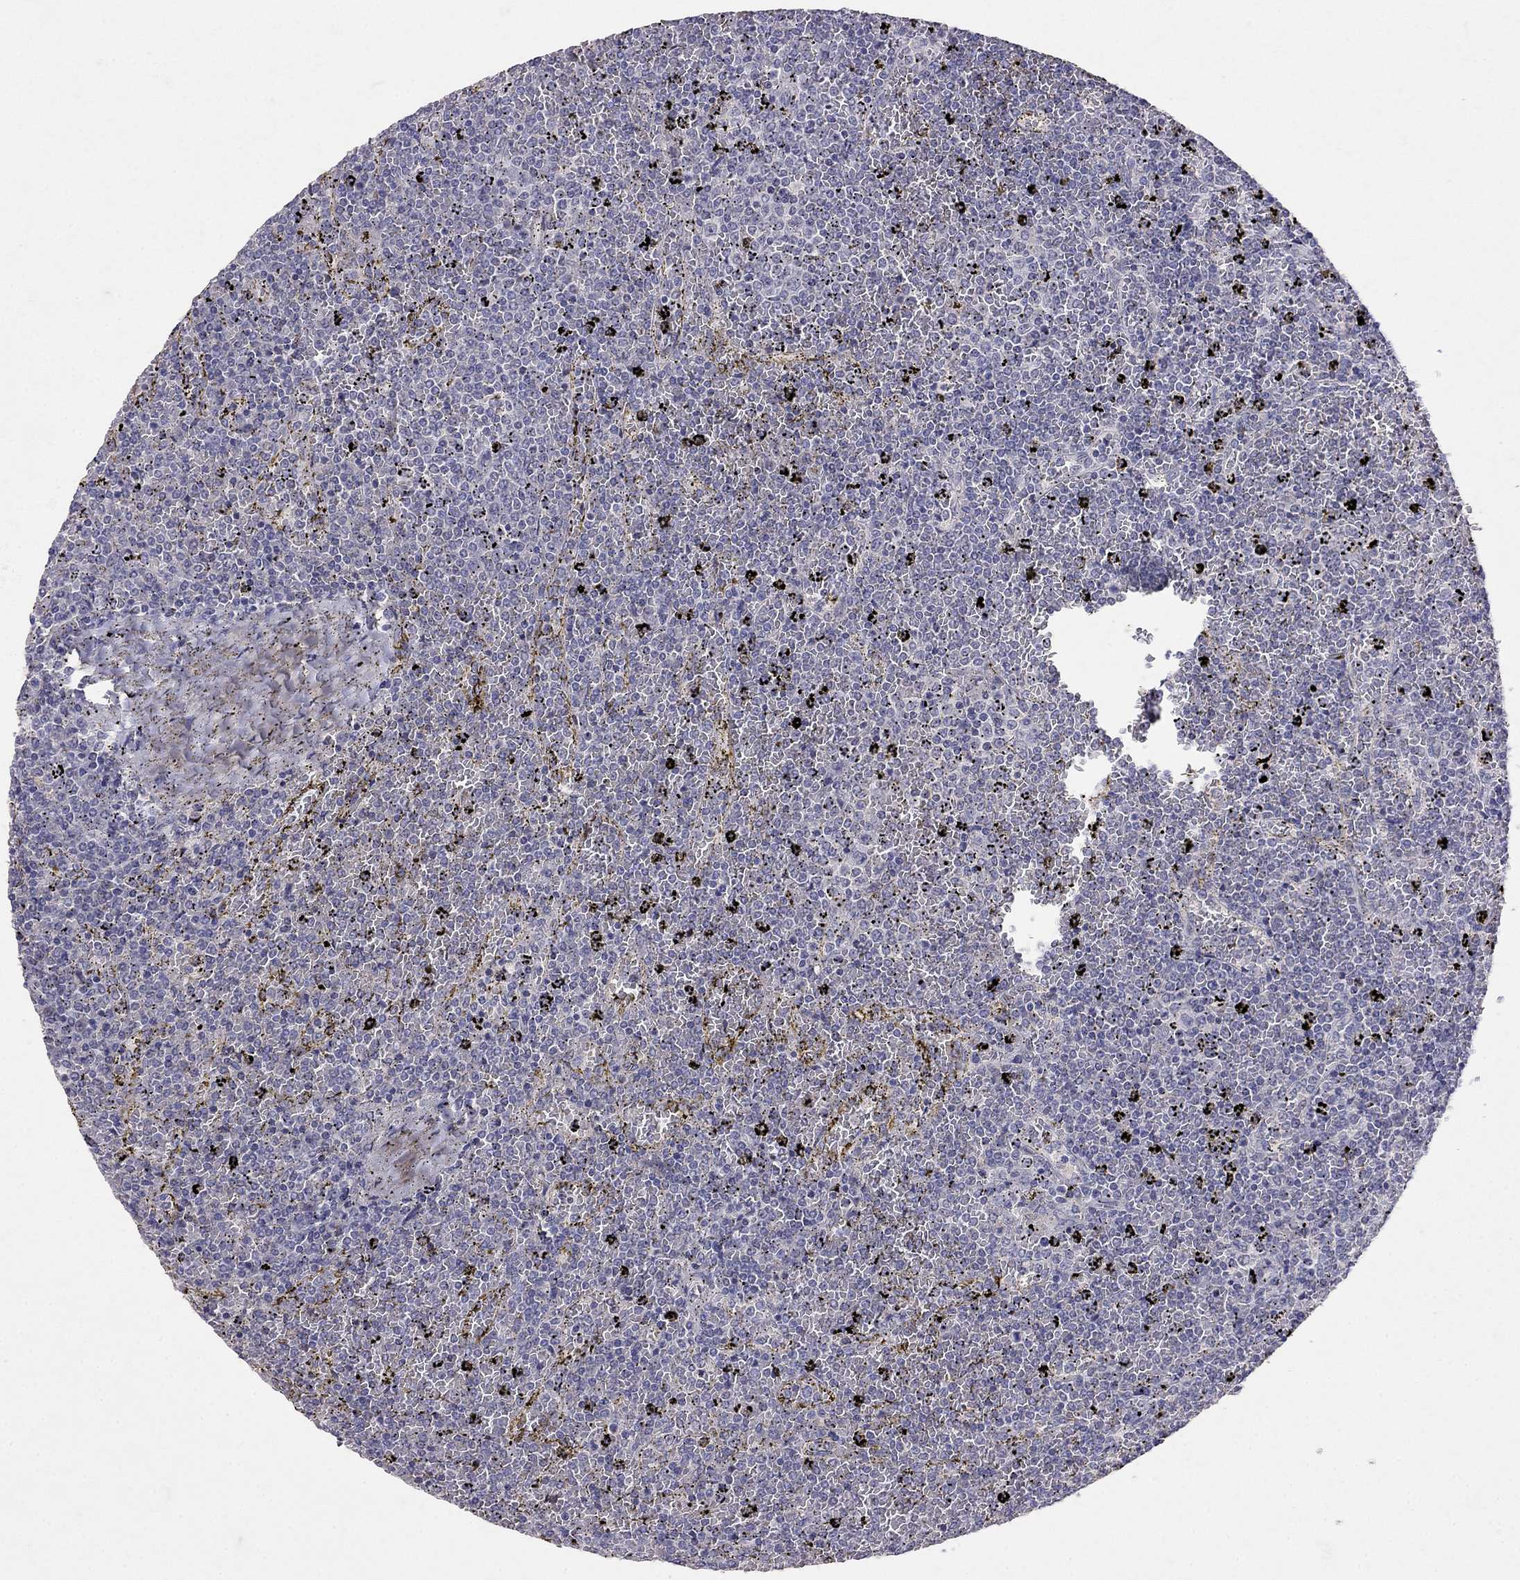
{"staining": {"intensity": "negative", "quantity": "none", "location": "none"}, "tissue": "lymphoma", "cell_type": "Tumor cells", "image_type": "cancer", "snomed": [{"axis": "morphology", "description": "Malignant lymphoma, non-Hodgkin's type, Low grade"}, {"axis": "topography", "description": "Spleen"}], "caption": "This photomicrograph is of lymphoma stained with immunohistochemistry (IHC) to label a protein in brown with the nuclei are counter-stained blue. There is no staining in tumor cells.", "gene": "FST", "patient": {"sex": "female", "age": 77}}